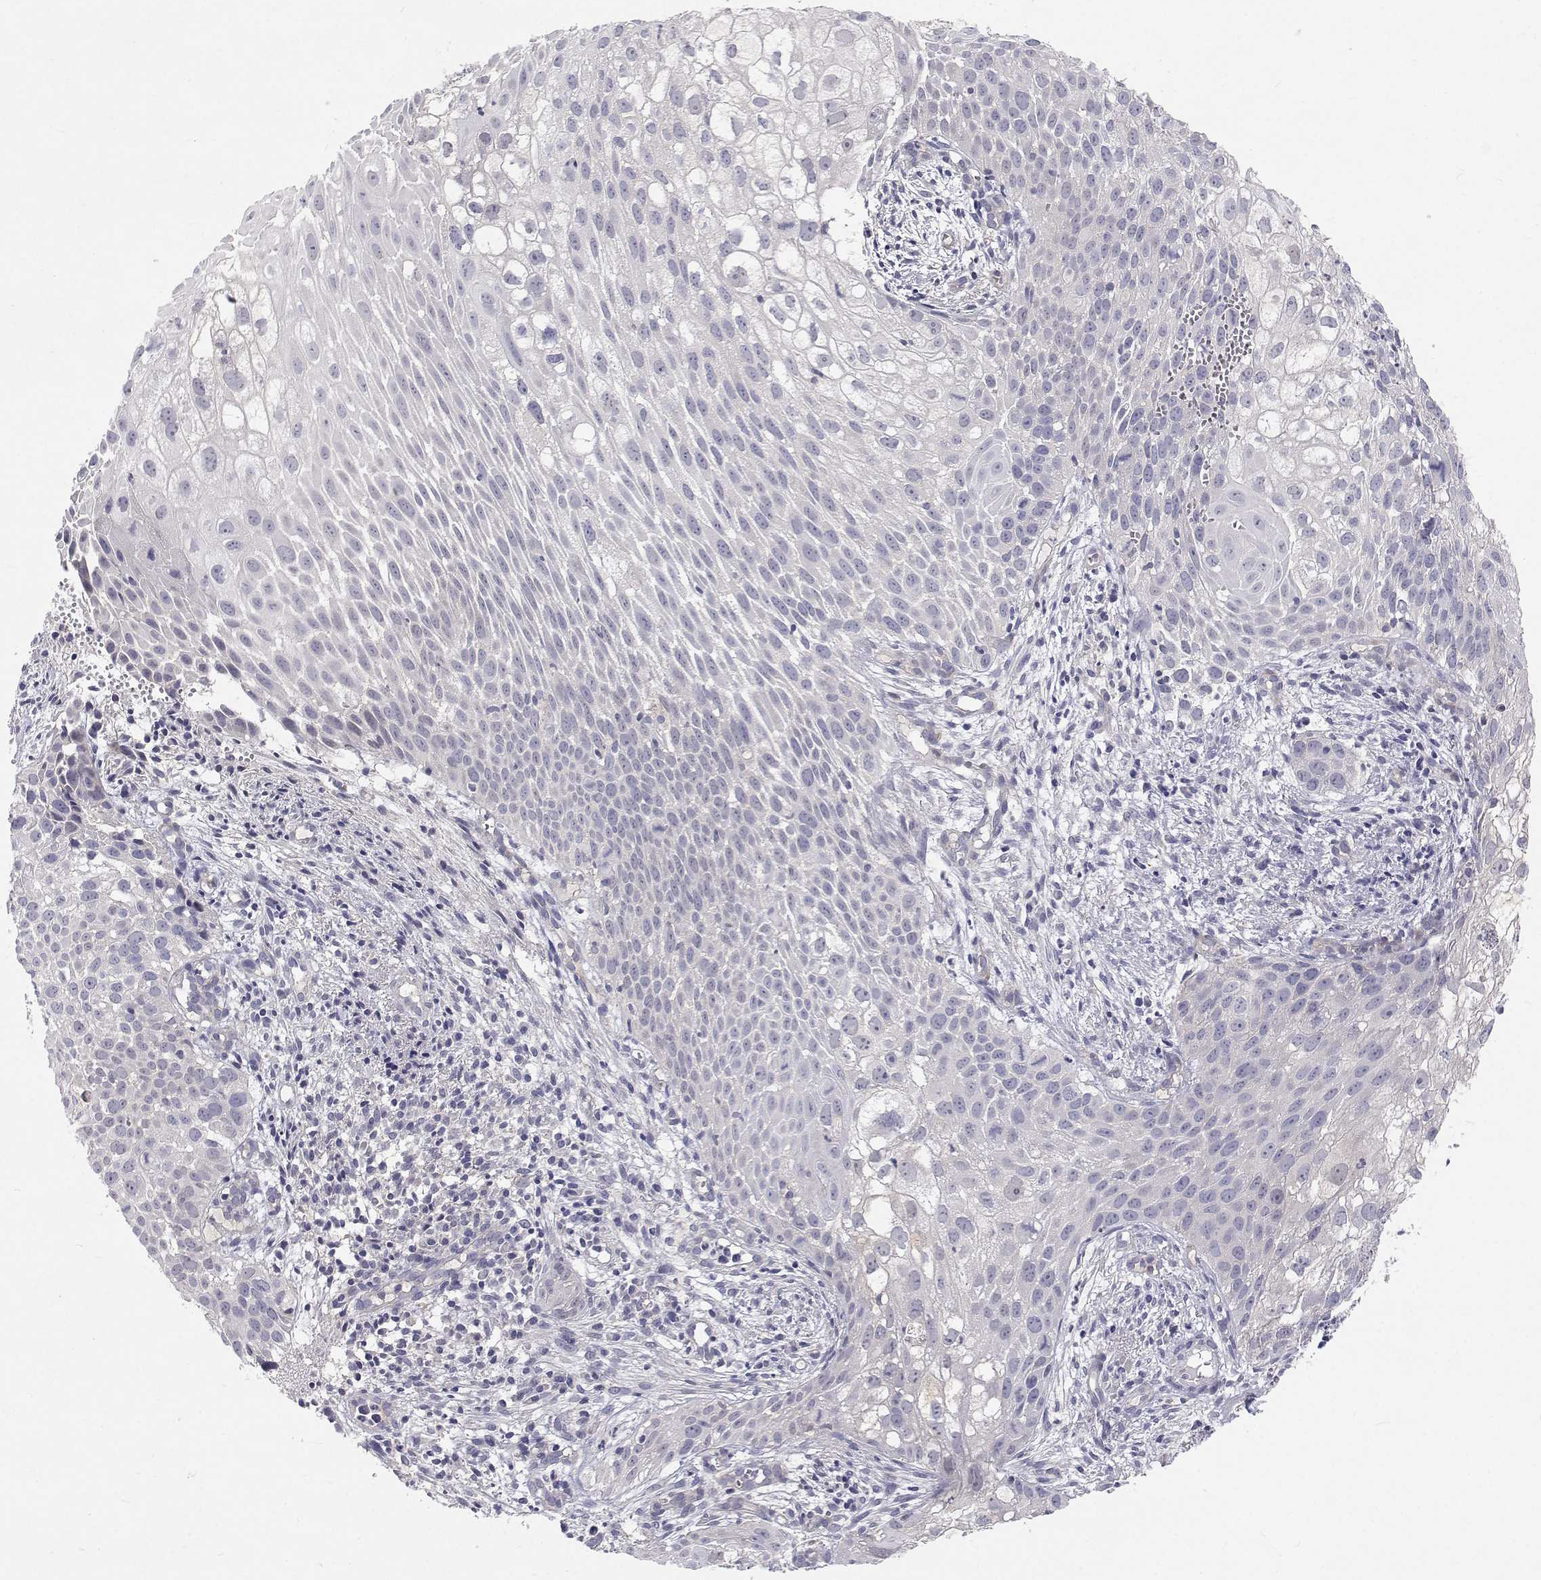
{"staining": {"intensity": "negative", "quantity": "none", "location": "none"}, "tissue": "cervical cancer", "cell_type": "Tumor cells", "image_type": "cancer", "snomed": [{"axis": "morphology", "description": "Squamous cell carcinoma, NOS"}, {"axis": "topography", "description": "Cervix"}], "caption": "Tumor cells show no significant positivity in cervical cancer.", "gene": "MYPN", "patient": {"sex": "female", "age": 53}}